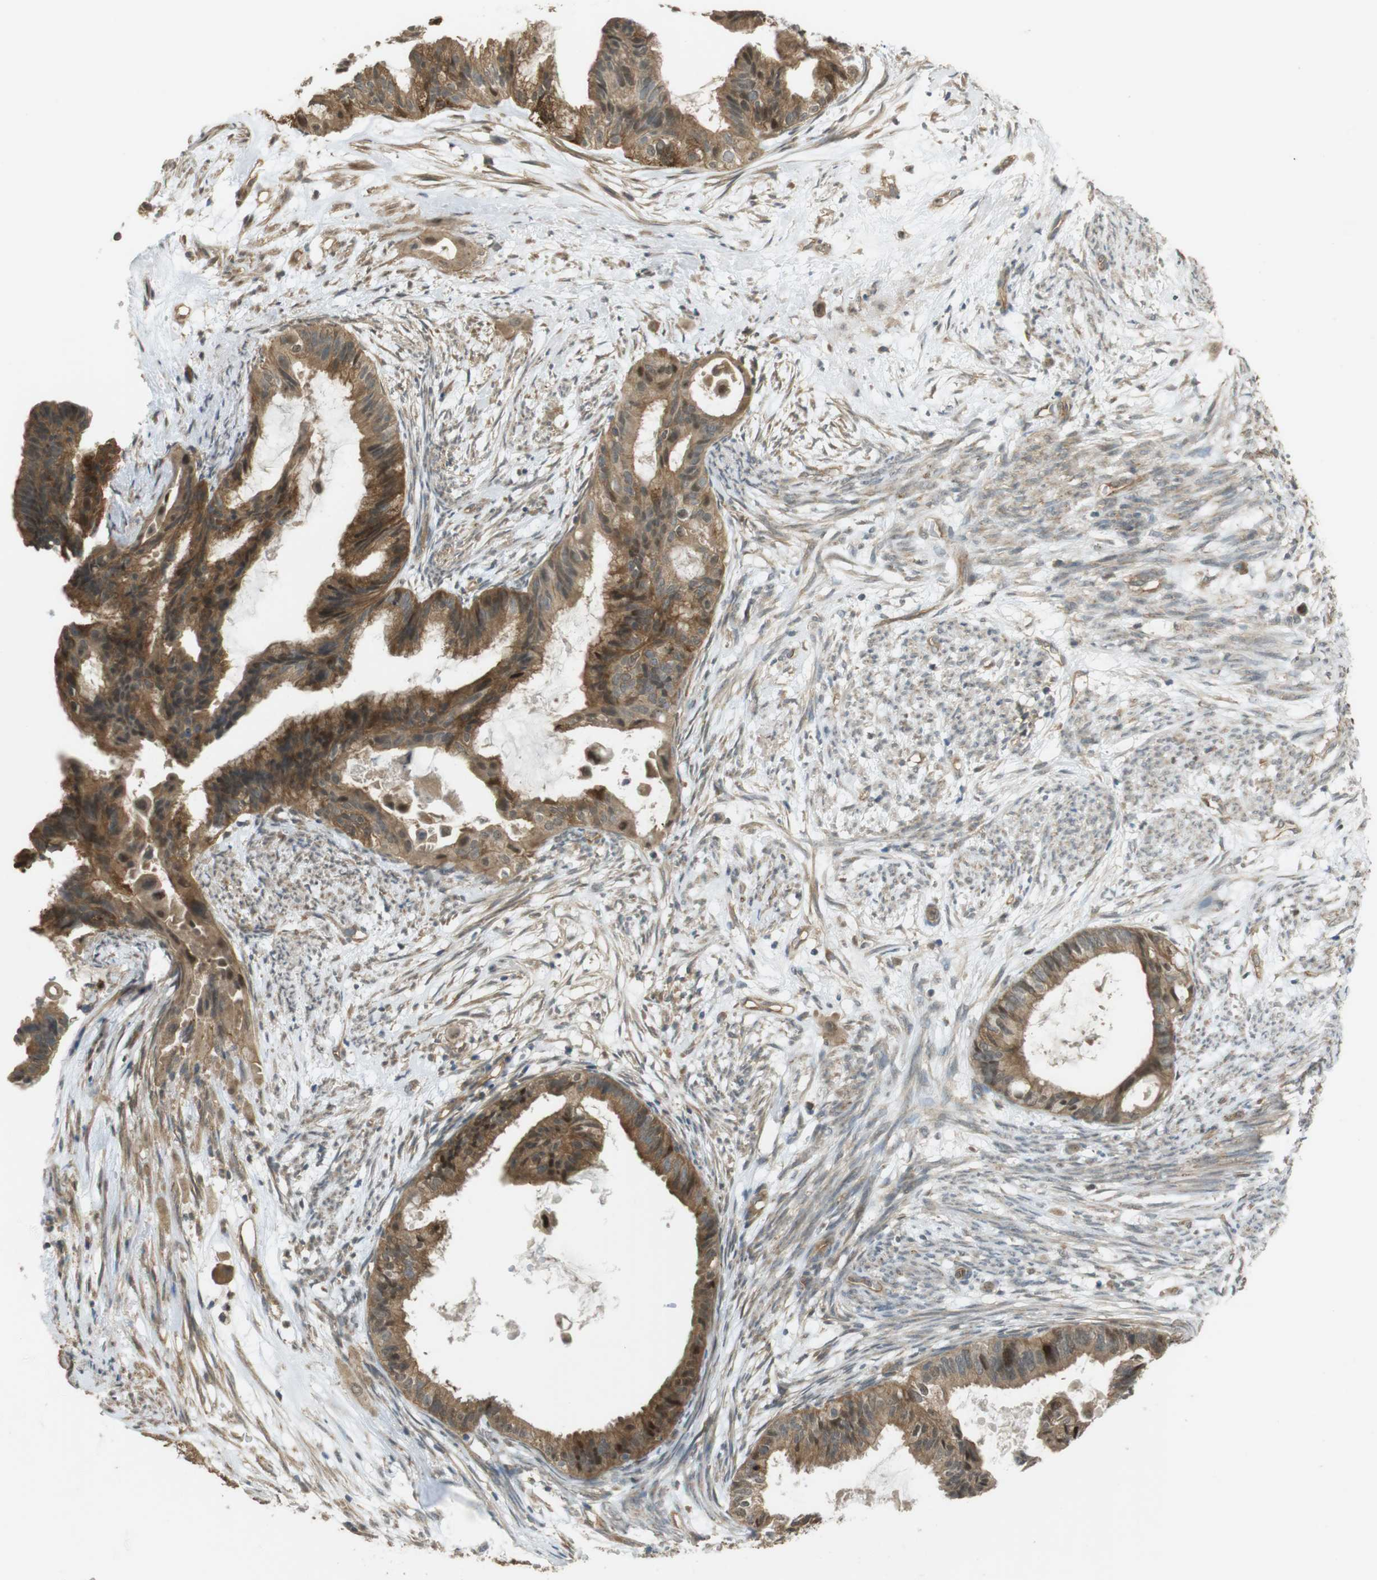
{"staining": {"intensity": "moderate", "quantity": ">75%", "location": "cytoplasmic/membranous"}, "tissue": "cervical cancer", "cell_type": "Tumor cells", "image_type": "cancer", "snomed": [{"axis": "morphology", "description": "Normal tissue, NOS"}, {"axis": "morphology", "description": "Adenocarcinoma, NOS"}, {"axis": "topography", "description": "Cervix"}, {"axis": "topography", "description": "Endometrium"}], "caption": "Human adenocarcinoma (cervical) stained with a protein marker exhibits moderate staining in tumor cells.", "gene": "ZDHHC20", "patient": {"sex": "female", "age": 86}}